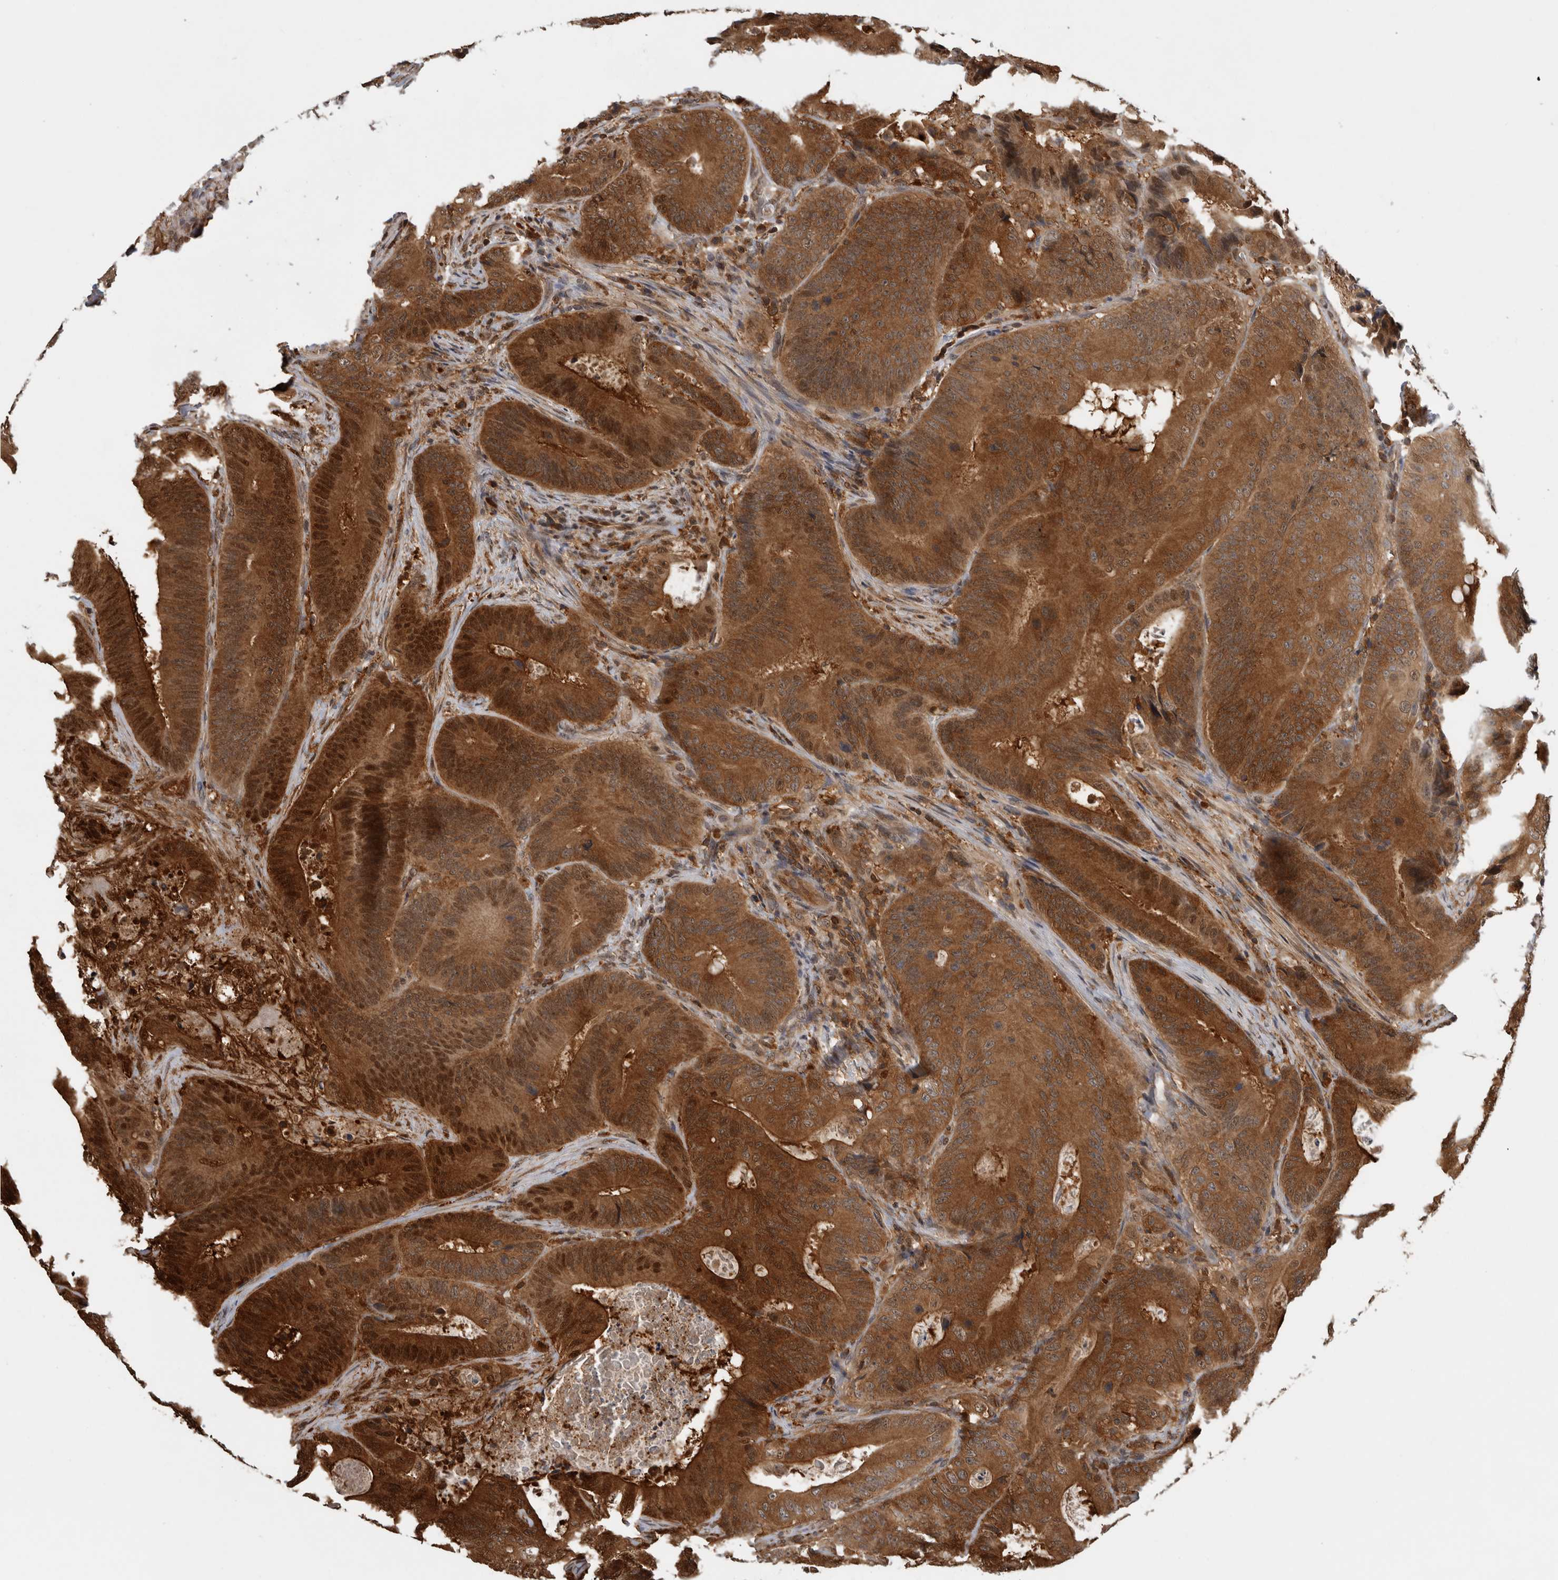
{"staining": {"intensity": "strong", "quantity": ">75%", "location": "cytoplasmic/membranous,nuclear"}, "tissue": "colorectal cancer", "cell_type": "Tumor cells", "image_type": "cancer", "snomed": [{"axis": "morphology", "description": "Adenocarcinoma, NOS"}, {"axis": "topography", "description": "Colon"}], "caption": "Immunohistochemical staining of colorectal cancer exhibits strong cytoplasmic/membranous and nuclear protein staining in about >75% of tumor cells.", "gene": "ASTN2", "patient": {"sex": "male", "age": 83}}